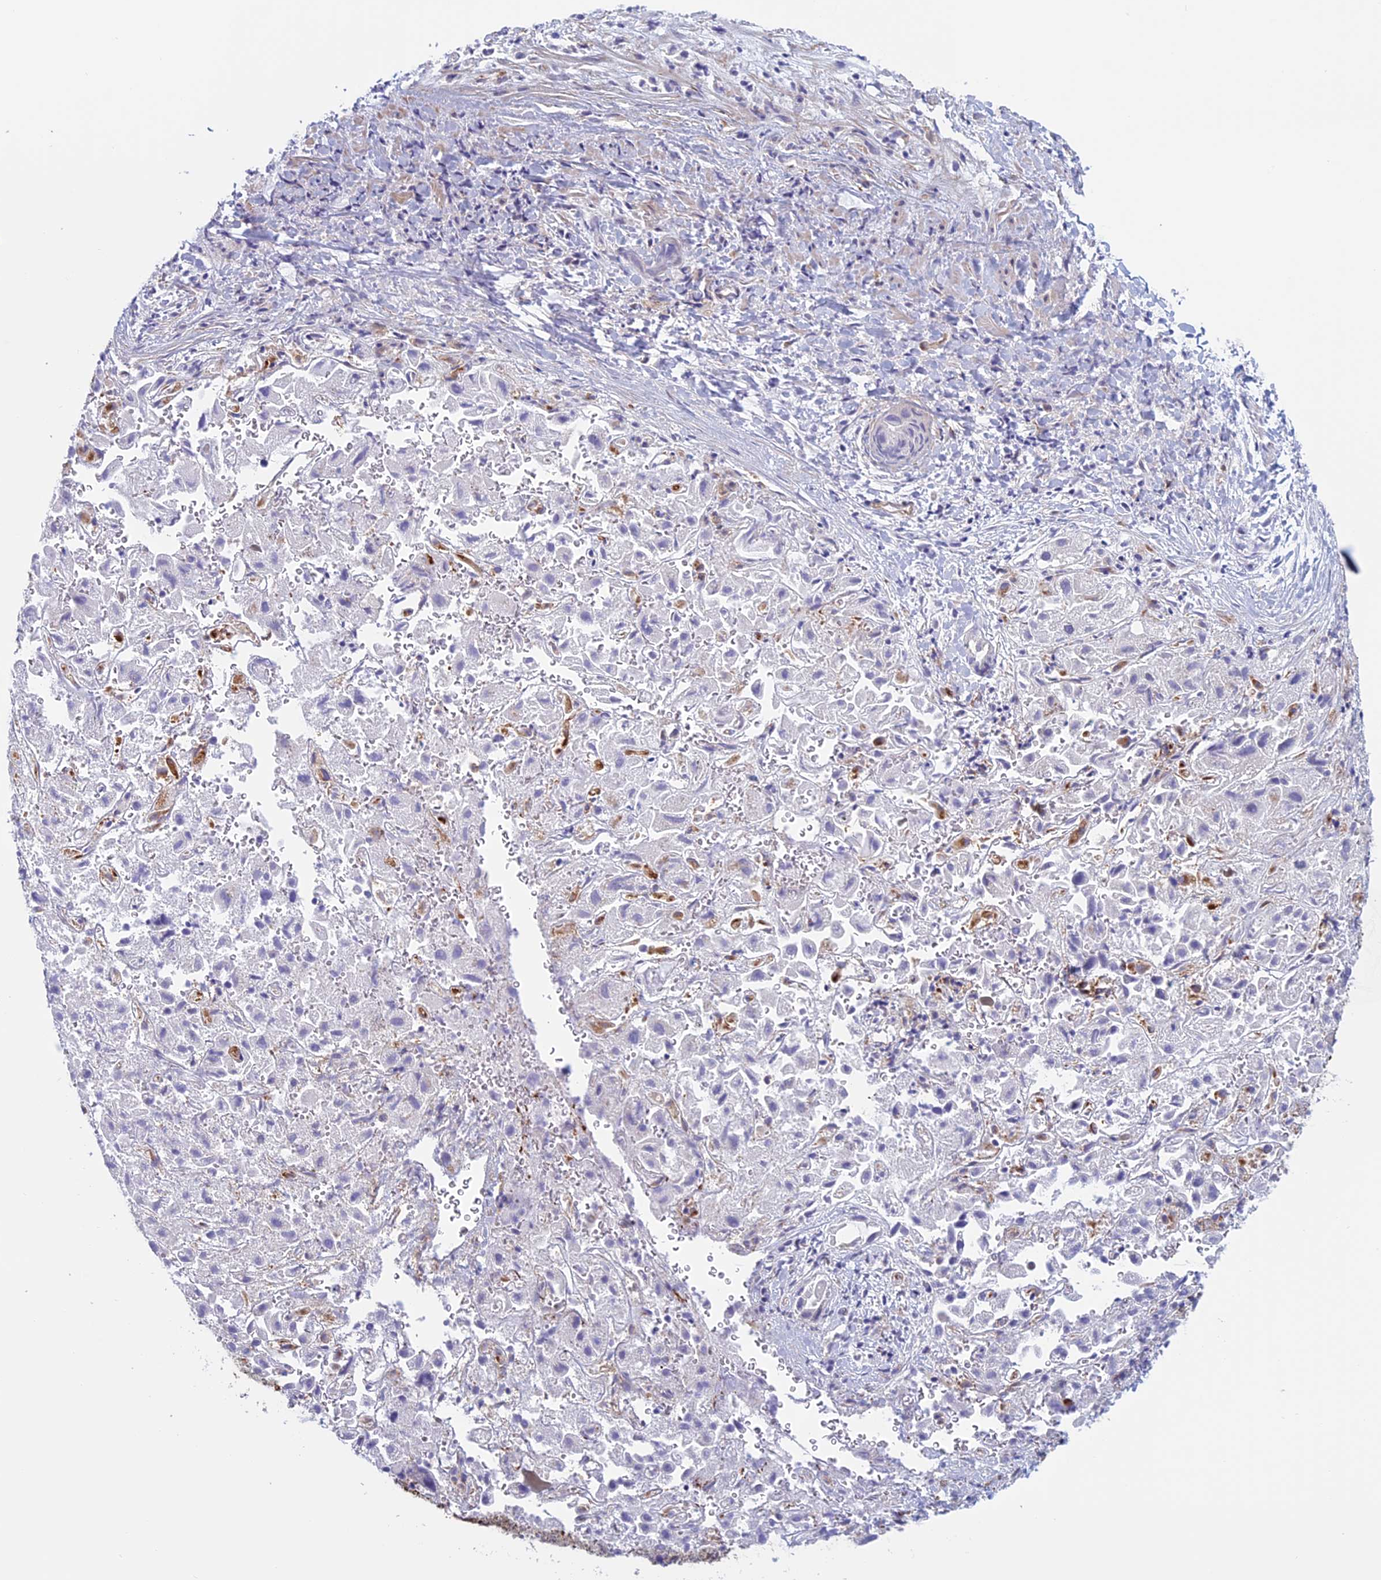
{"staining": {"intensity": "negative", "quantity": "none", "location": "none"}, "tissue": "liver cancer", "cell_type": "Tumor cells", "image_type": "cancer", "snomed": [{"axis": "morphology", "description": "Cholangiocarcinoma"}, {"axis": "topography", "description": "Liver"}], "caption": "IHC of liver cholangiocarcinoma exhibits no staining in tumor cells.", "gene": "ANGPTL2", "patient": {"sex": "female", "age": 52}}